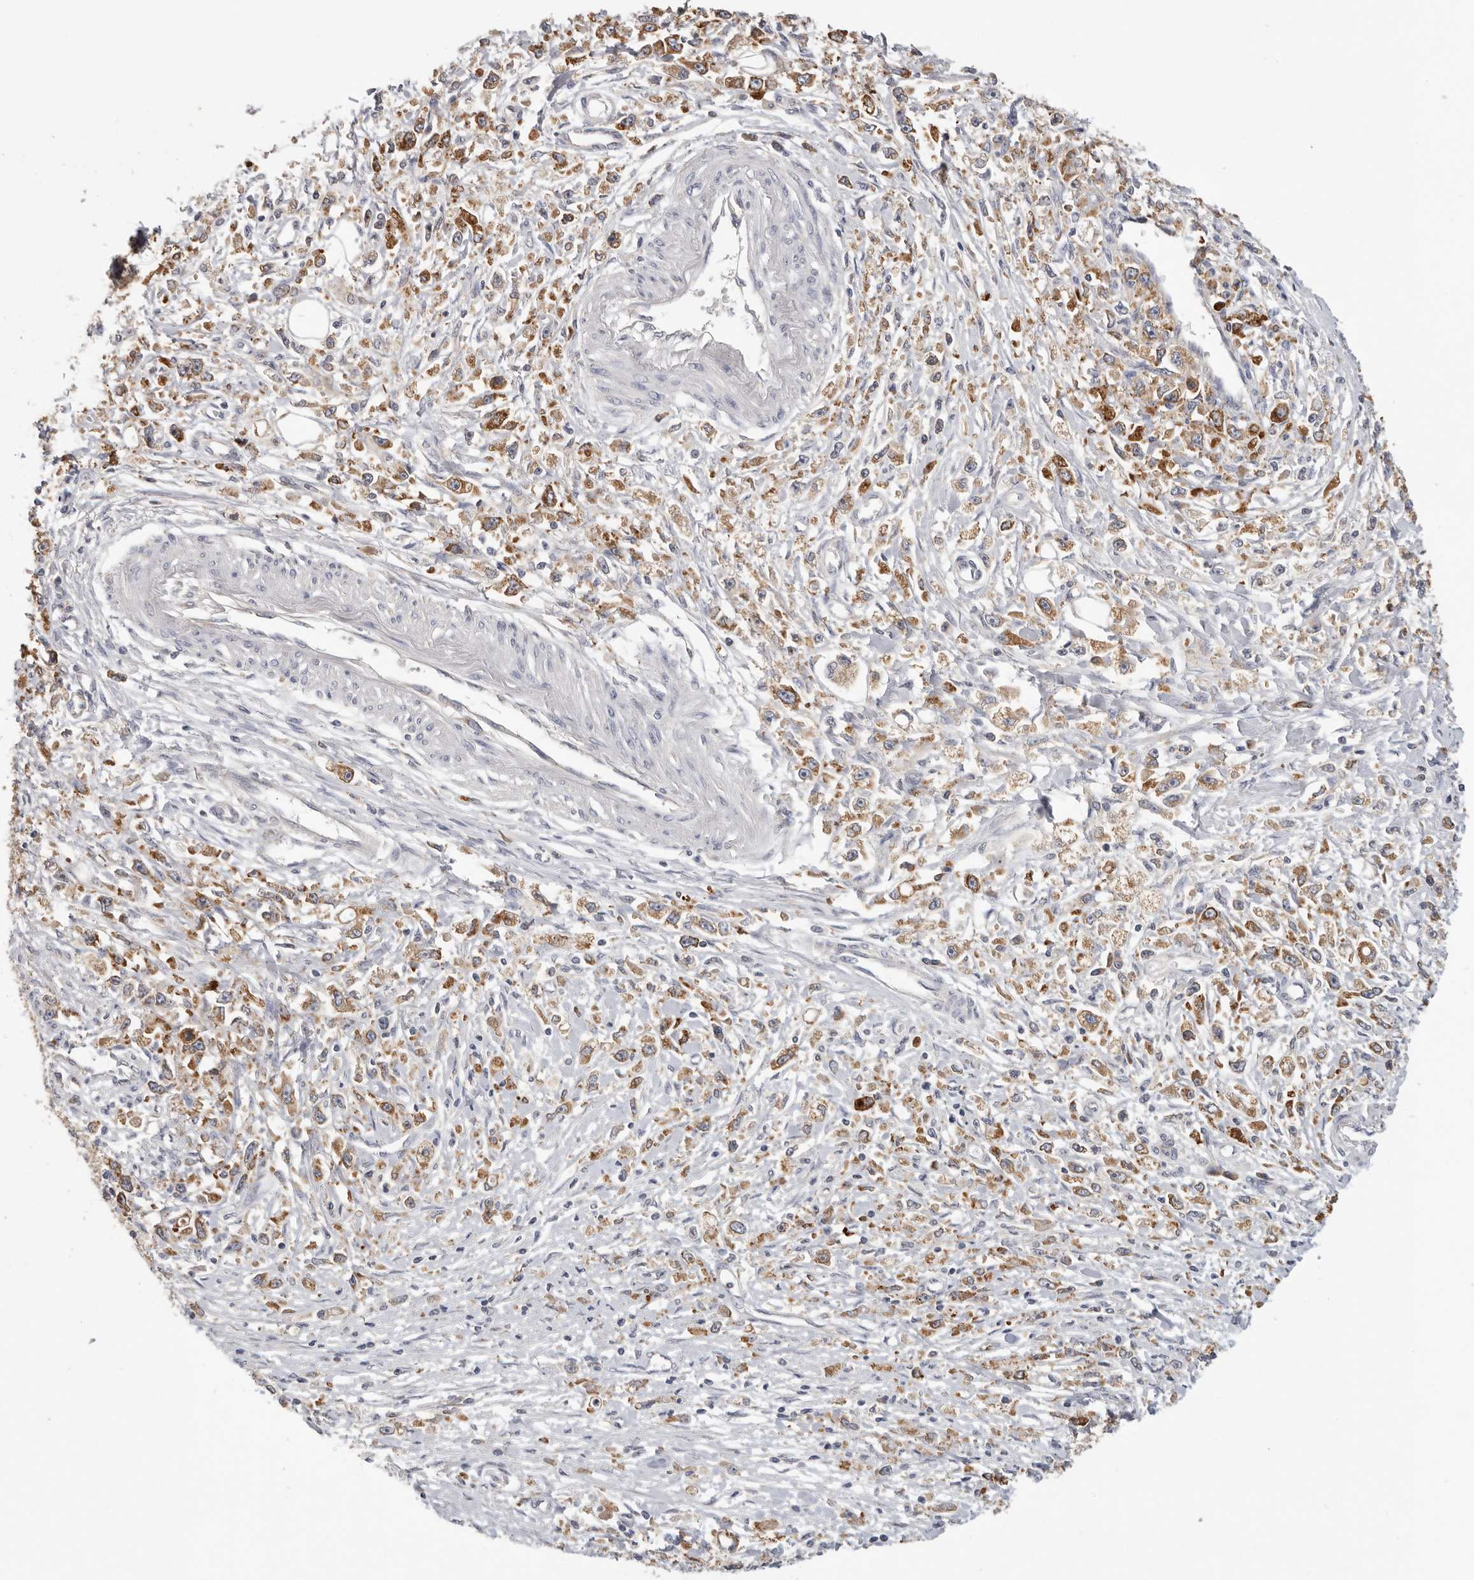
{"staining": {"intensity": "moderate", "quantity": ">75%", "location": "cytoplasmic/membranous"}, "tissue": "stomach cancer", "cell_type": "Tumor cells", "image_type": "cancer", "snomed": [{"axis": "morphology", "description": "Adenocarcinoma, NOS"}, {"axis": "topography", "description": "Stomach"}], "caption": "Protein expression analysis of human adenocarcinoma (stomach) reveals moderate cytoplasmic/membranous expression in approximately >75% of tumor cells. Nuclei are stained in blue.", "gene": "TFRC", "patient": {"sex": "female", "age": 59}}